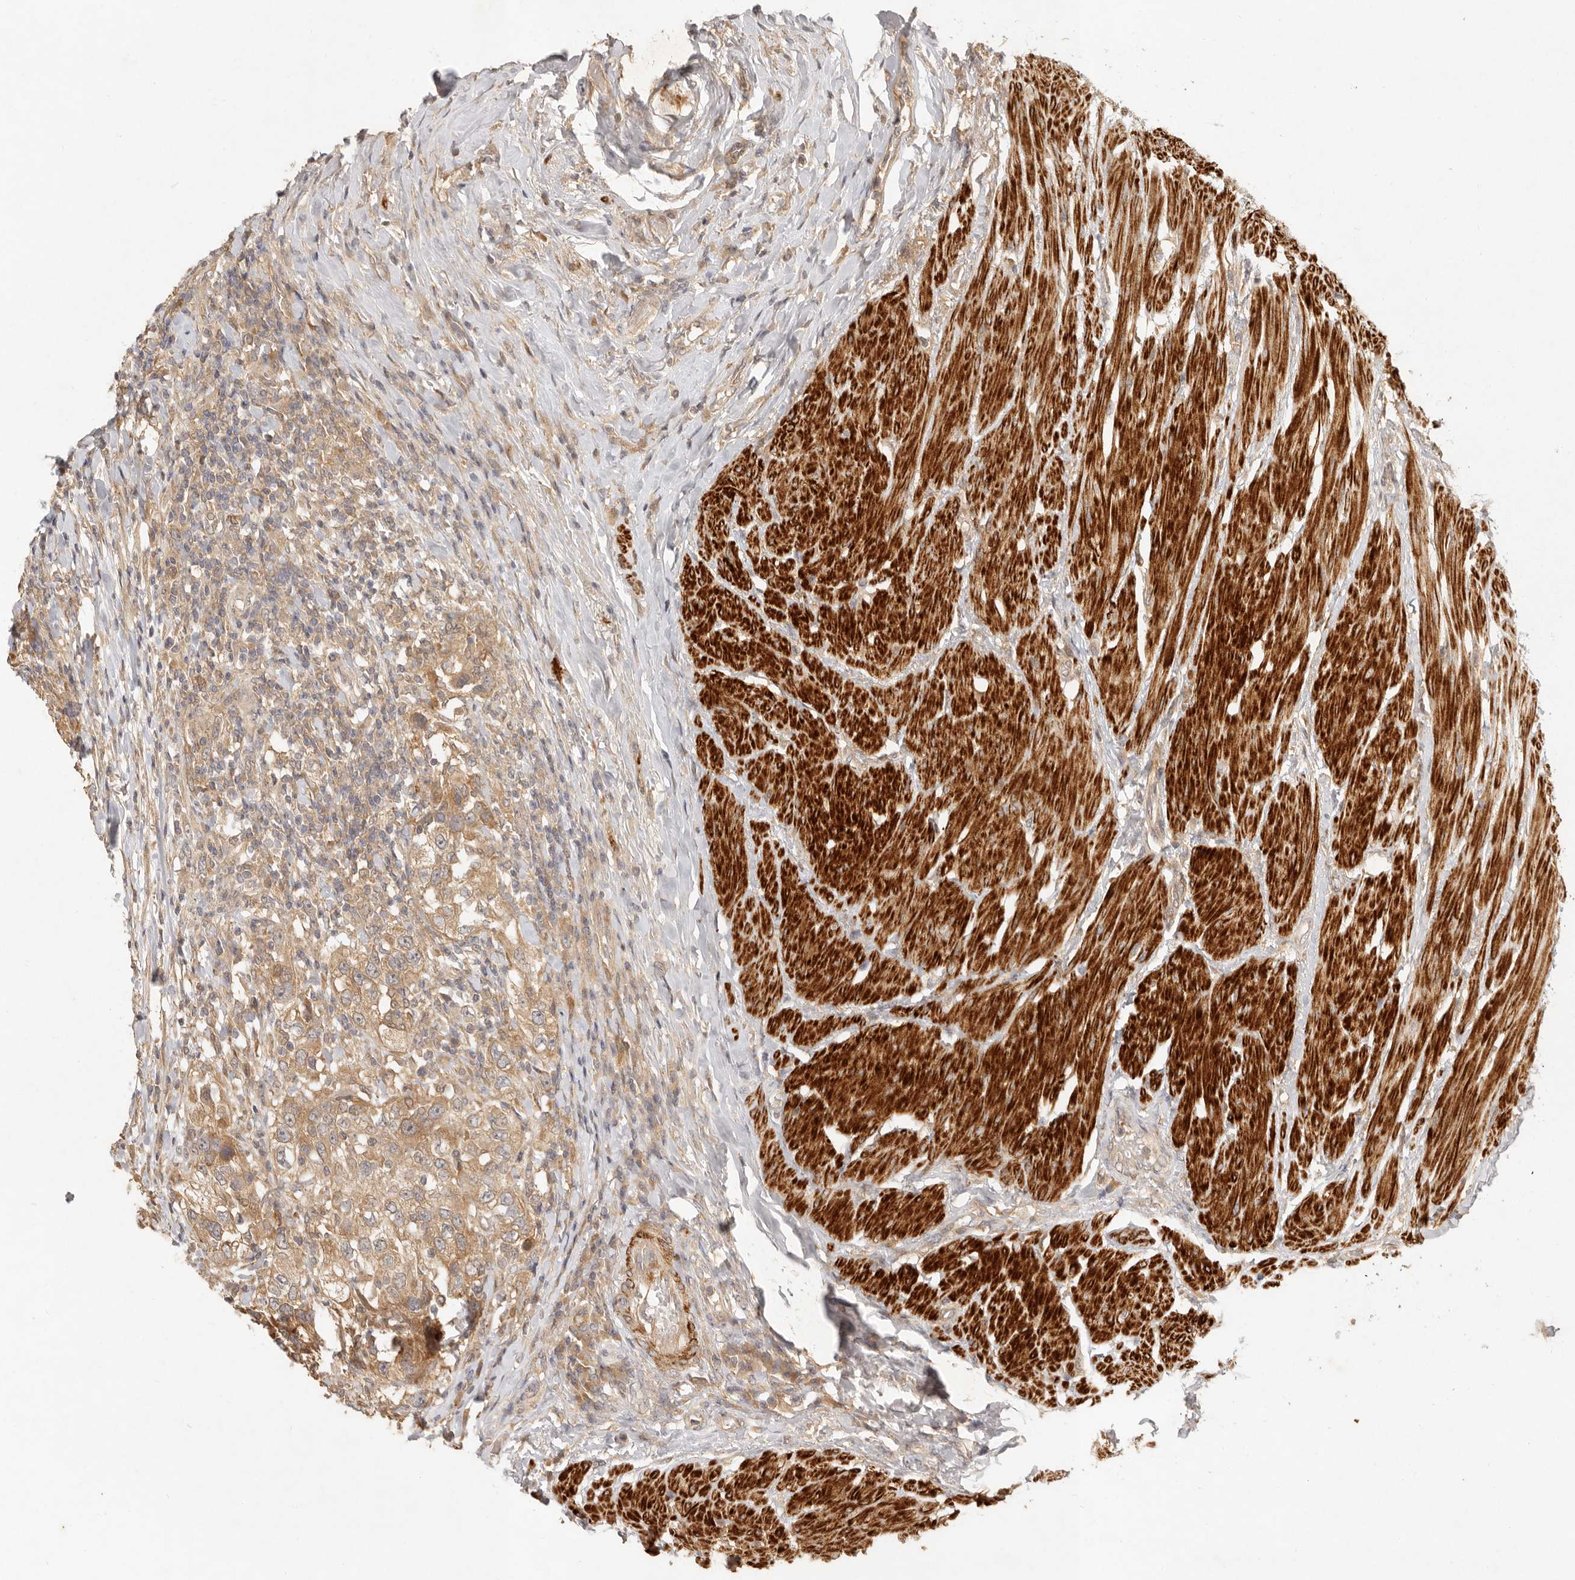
{"staining": {"intensity": "moderate", "quantity": ">75%", "location": "cytoplasmic/membranous"}, "tissue": "urothelial cancer", "cell_type": "Tumor cells", "image_type": "cancer", "snomed": [{"axis": "morphology", "description": "Urothelial carcinoma, High grade"}, {"axis": "topography", "description": "Urinary bladder"}], "caption": "IHC of urothelial cancer exhibits medium levels of moderate cytoplasmic/membranous expression in approximately >75% of tumor cells.", "gene": "VIPR1", "patient": {"sex": "female", "age": 80}}